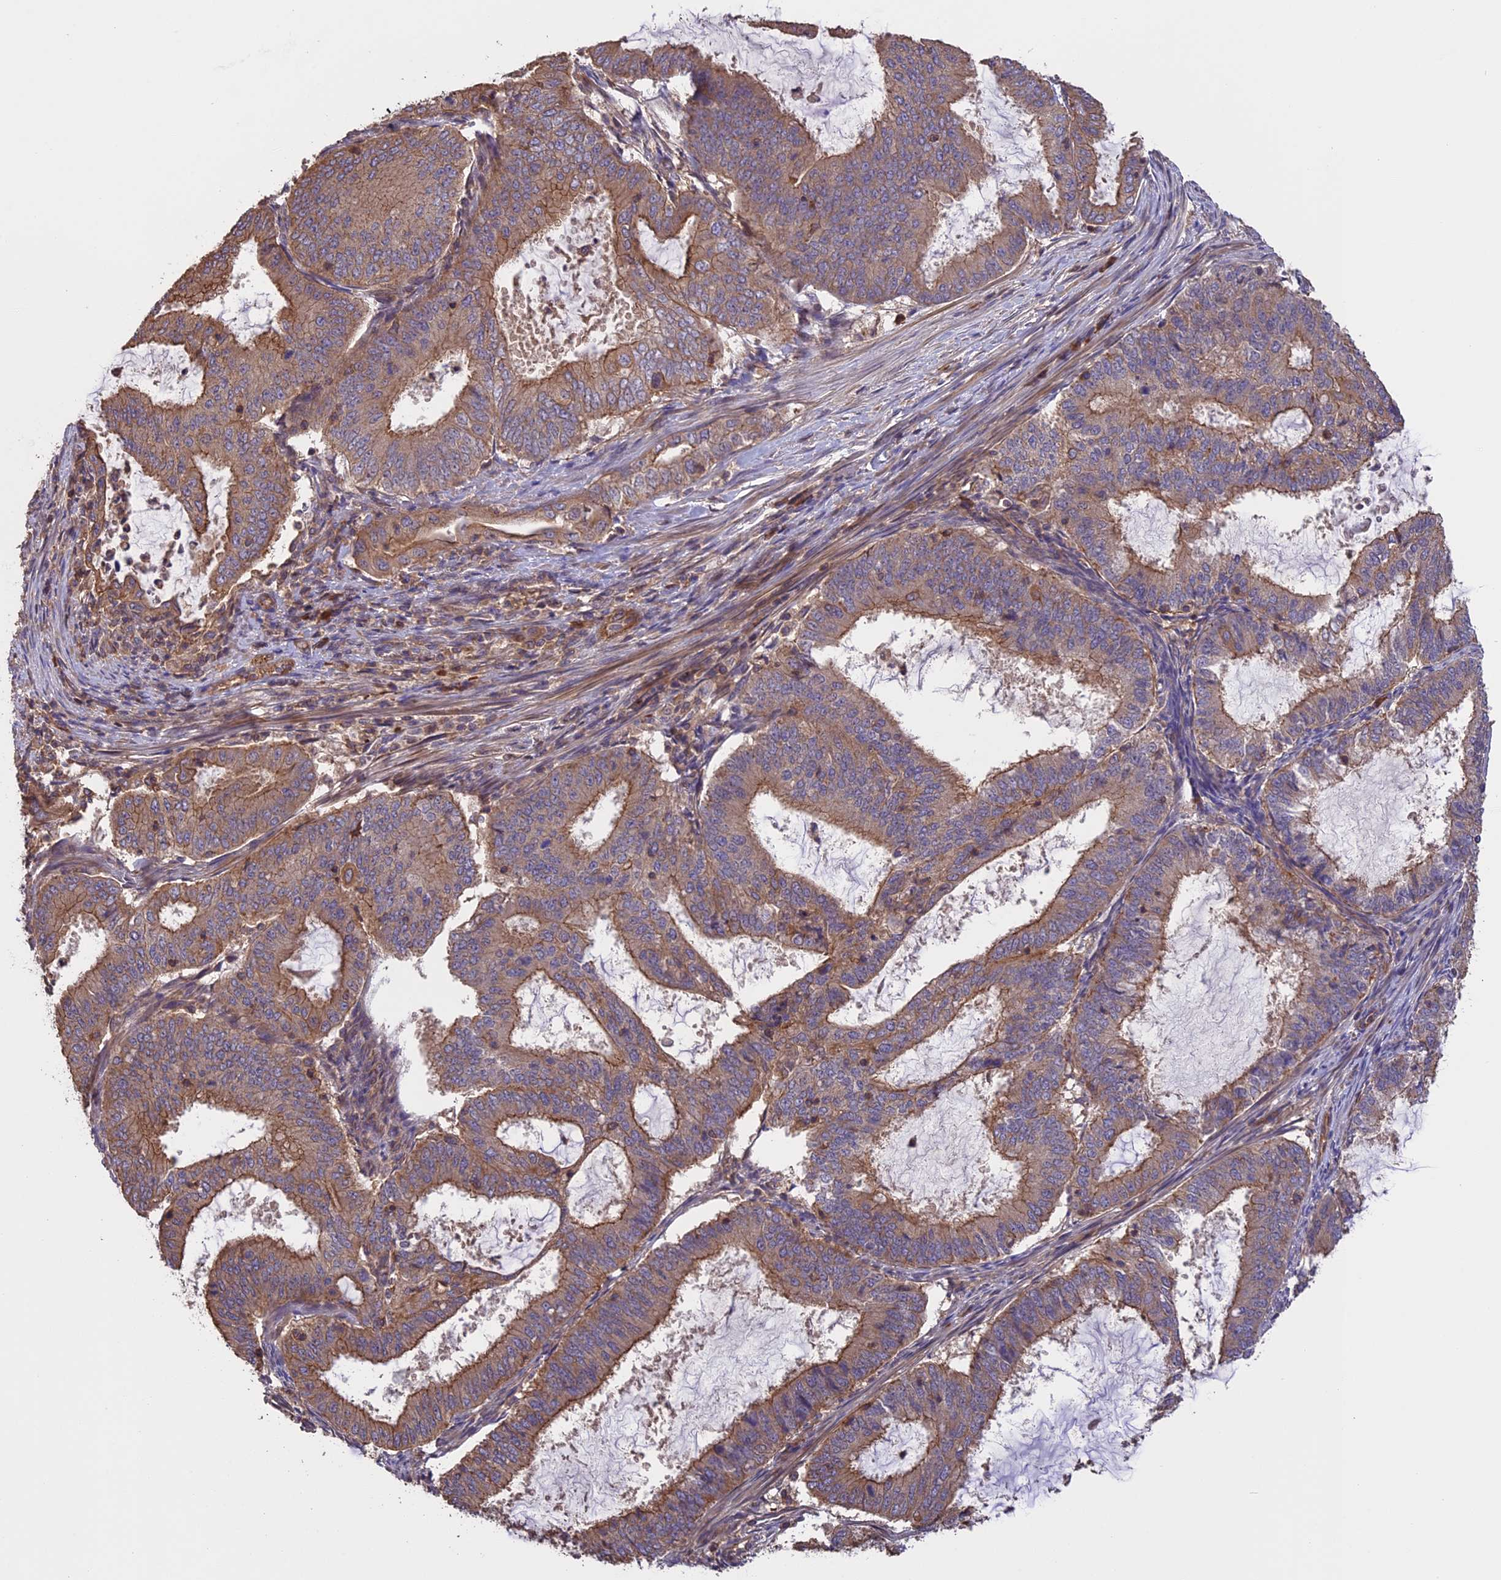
{"staining": {"intensity": "moderate", "quantity": ">75%", "location": "cytoplasmic/membranous"}, "tissue": "endometrial cancer", "cell_type": "Tumor cells", "image_type": "cancer", "snomed": [{"axis": "morphology", "description": "Adenocarcinoma, NOS"}, {"axis": "topography", "description": "Endometrium"}], "caption": "The micrograph reveals a brown stain indicating the presence of a protein in the cytoplasmic/membranous of tumor cells in endometrial cancer.", "gene": "GAS8", "patient": {"sex": "female", "age": 51}}